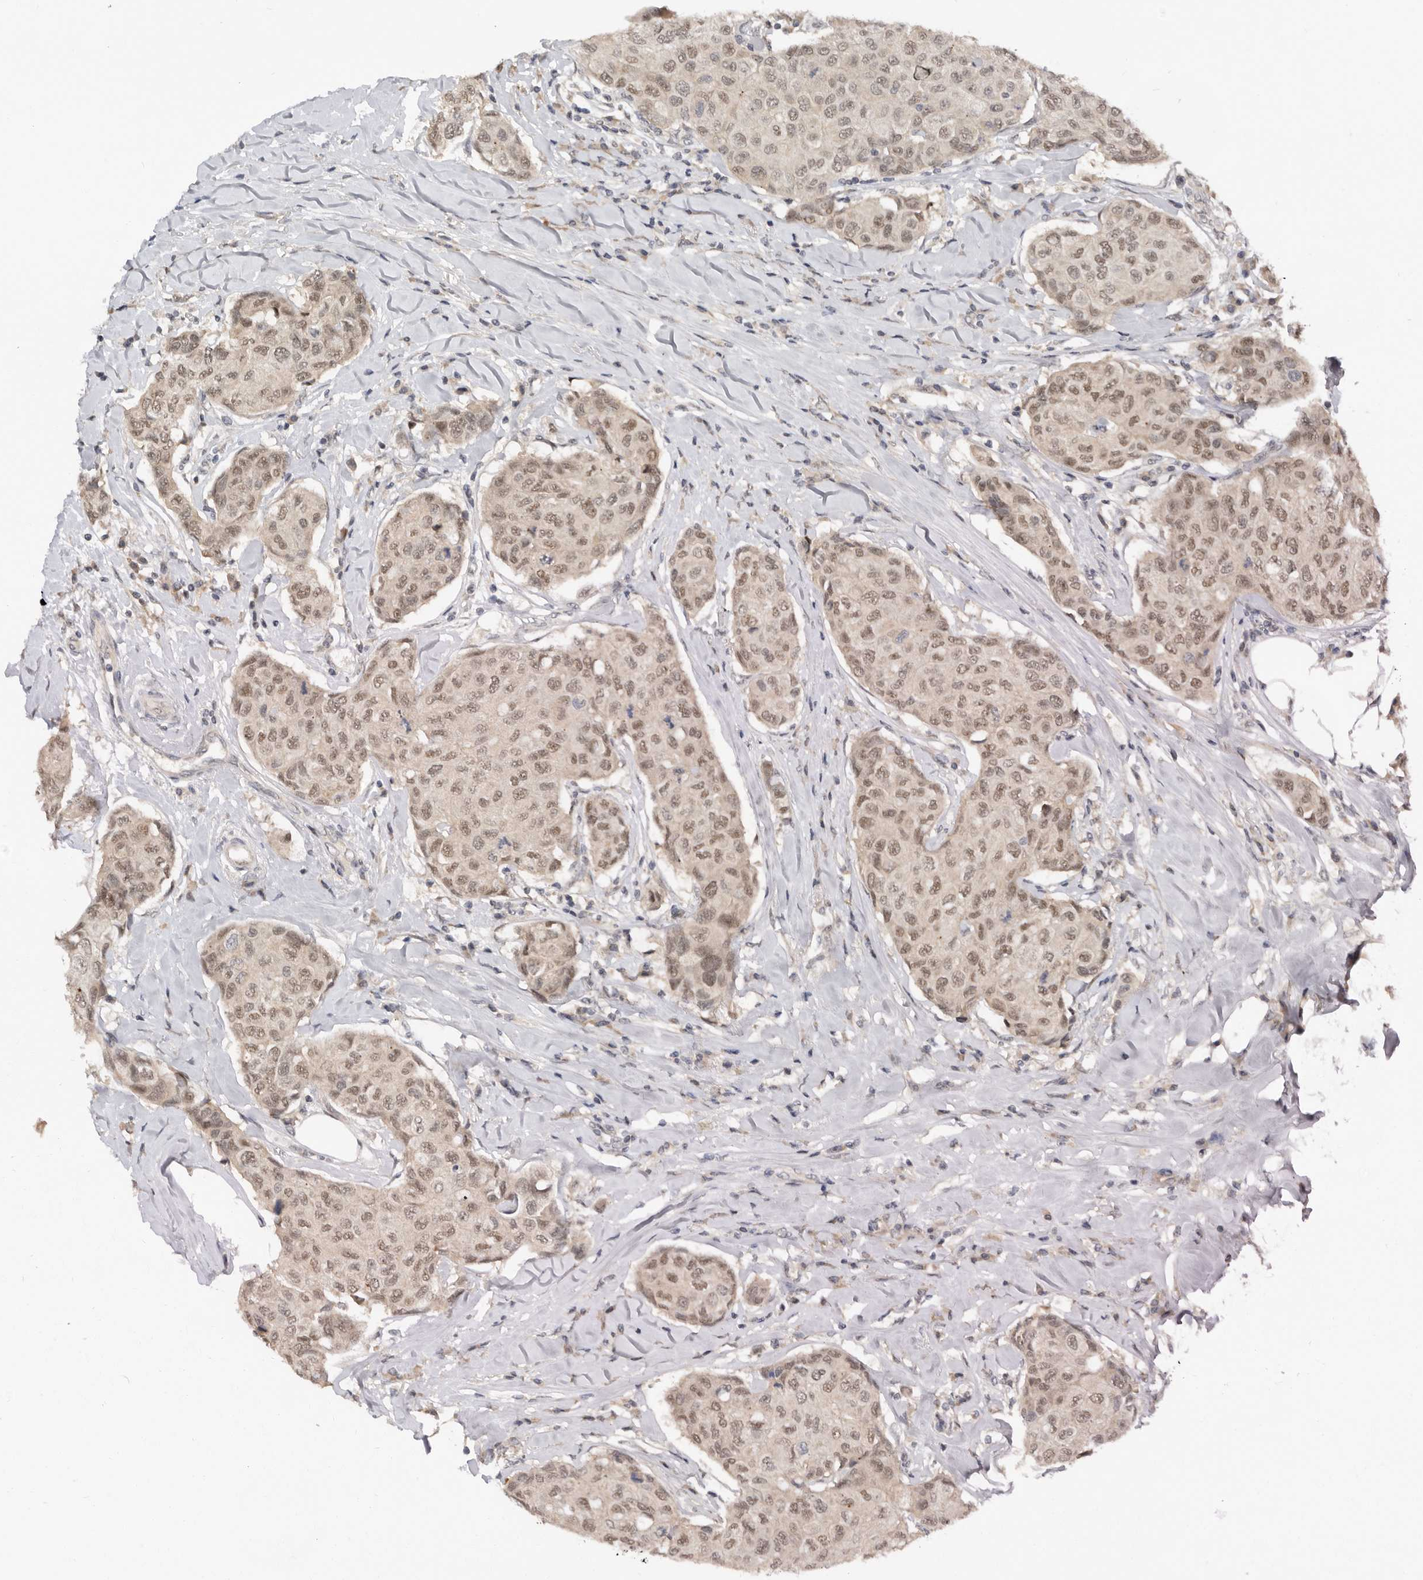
{"staining": {"intensity": "weak", "quantity": ">75%", "location": "nuclear"}, "tissue": "breast cancer", "cell_type": "Tumor cells", "image_type": "cancer", "snomed": [{"axis": "morphology", "description": "Duct carcinoma"}, {"axis": "topography", "description": "Breast"}], "caption": "The micrograph reveals a brown stain indicating the presence of a protein in the nuclear of tumor cells in breast cancer.", "gene": "BRCA2", "patient": {"sex": "female", "age": 80}}